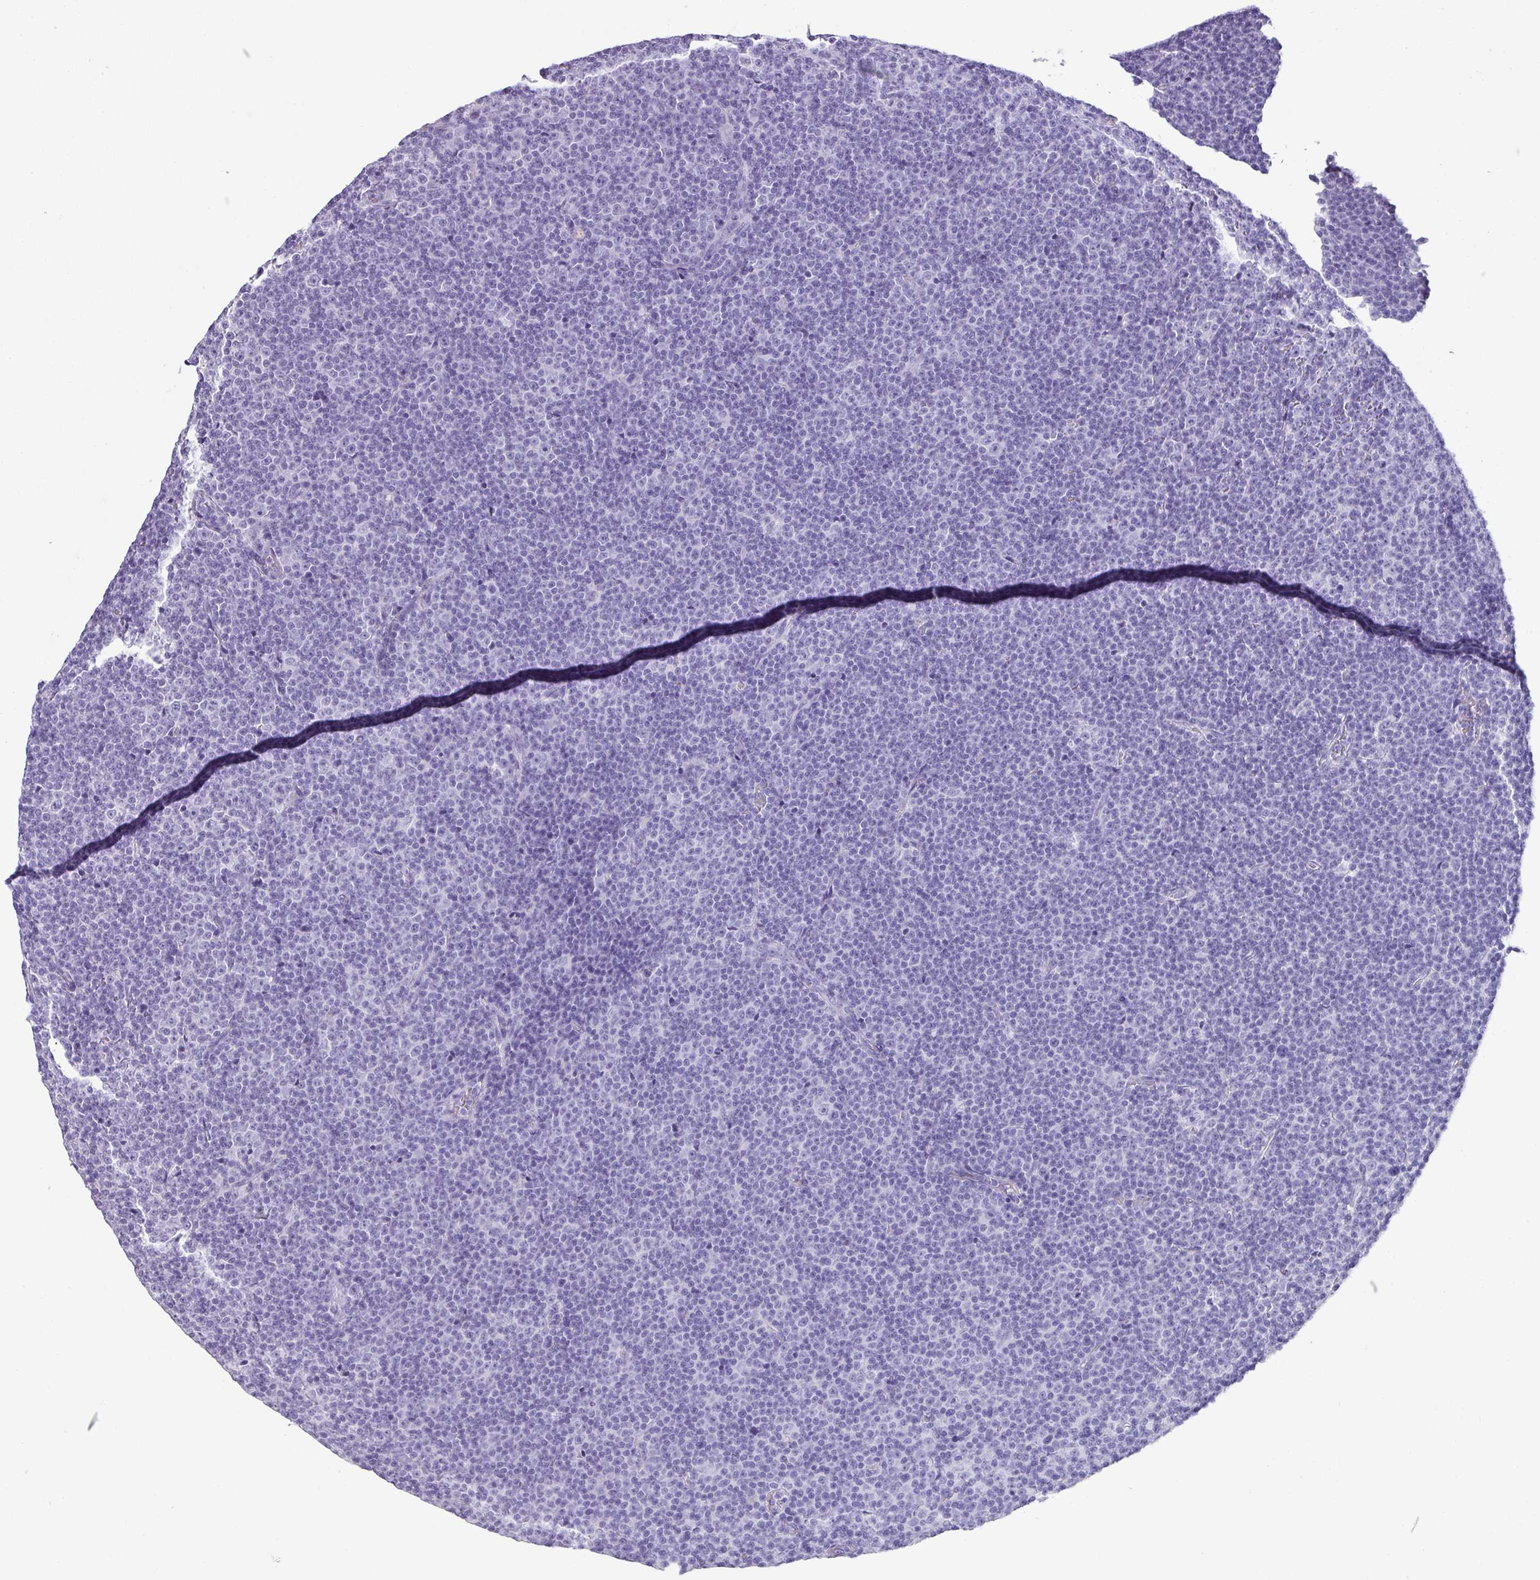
{"staining": {"intensity": "negative", "quantity": "none", "location": "none"}, "tissue": "lymphoma", "cell_type": "Tumor cells", "image_type": "cancer", "snomed": [{"axis": "morphology", "description": "Malignant lymphoma, non-Hodgkin's type, Low grade"}, {"axis": "topography", "description": "Lymph node"}], "caption": "Immunohistochemistry (IHC) of low-grade malignant lymphoma, non-Hodgkin's type reveals no expression in tumor cells.", "gene": "TNP1", "patient": {"sex": "female", "age": 67}}